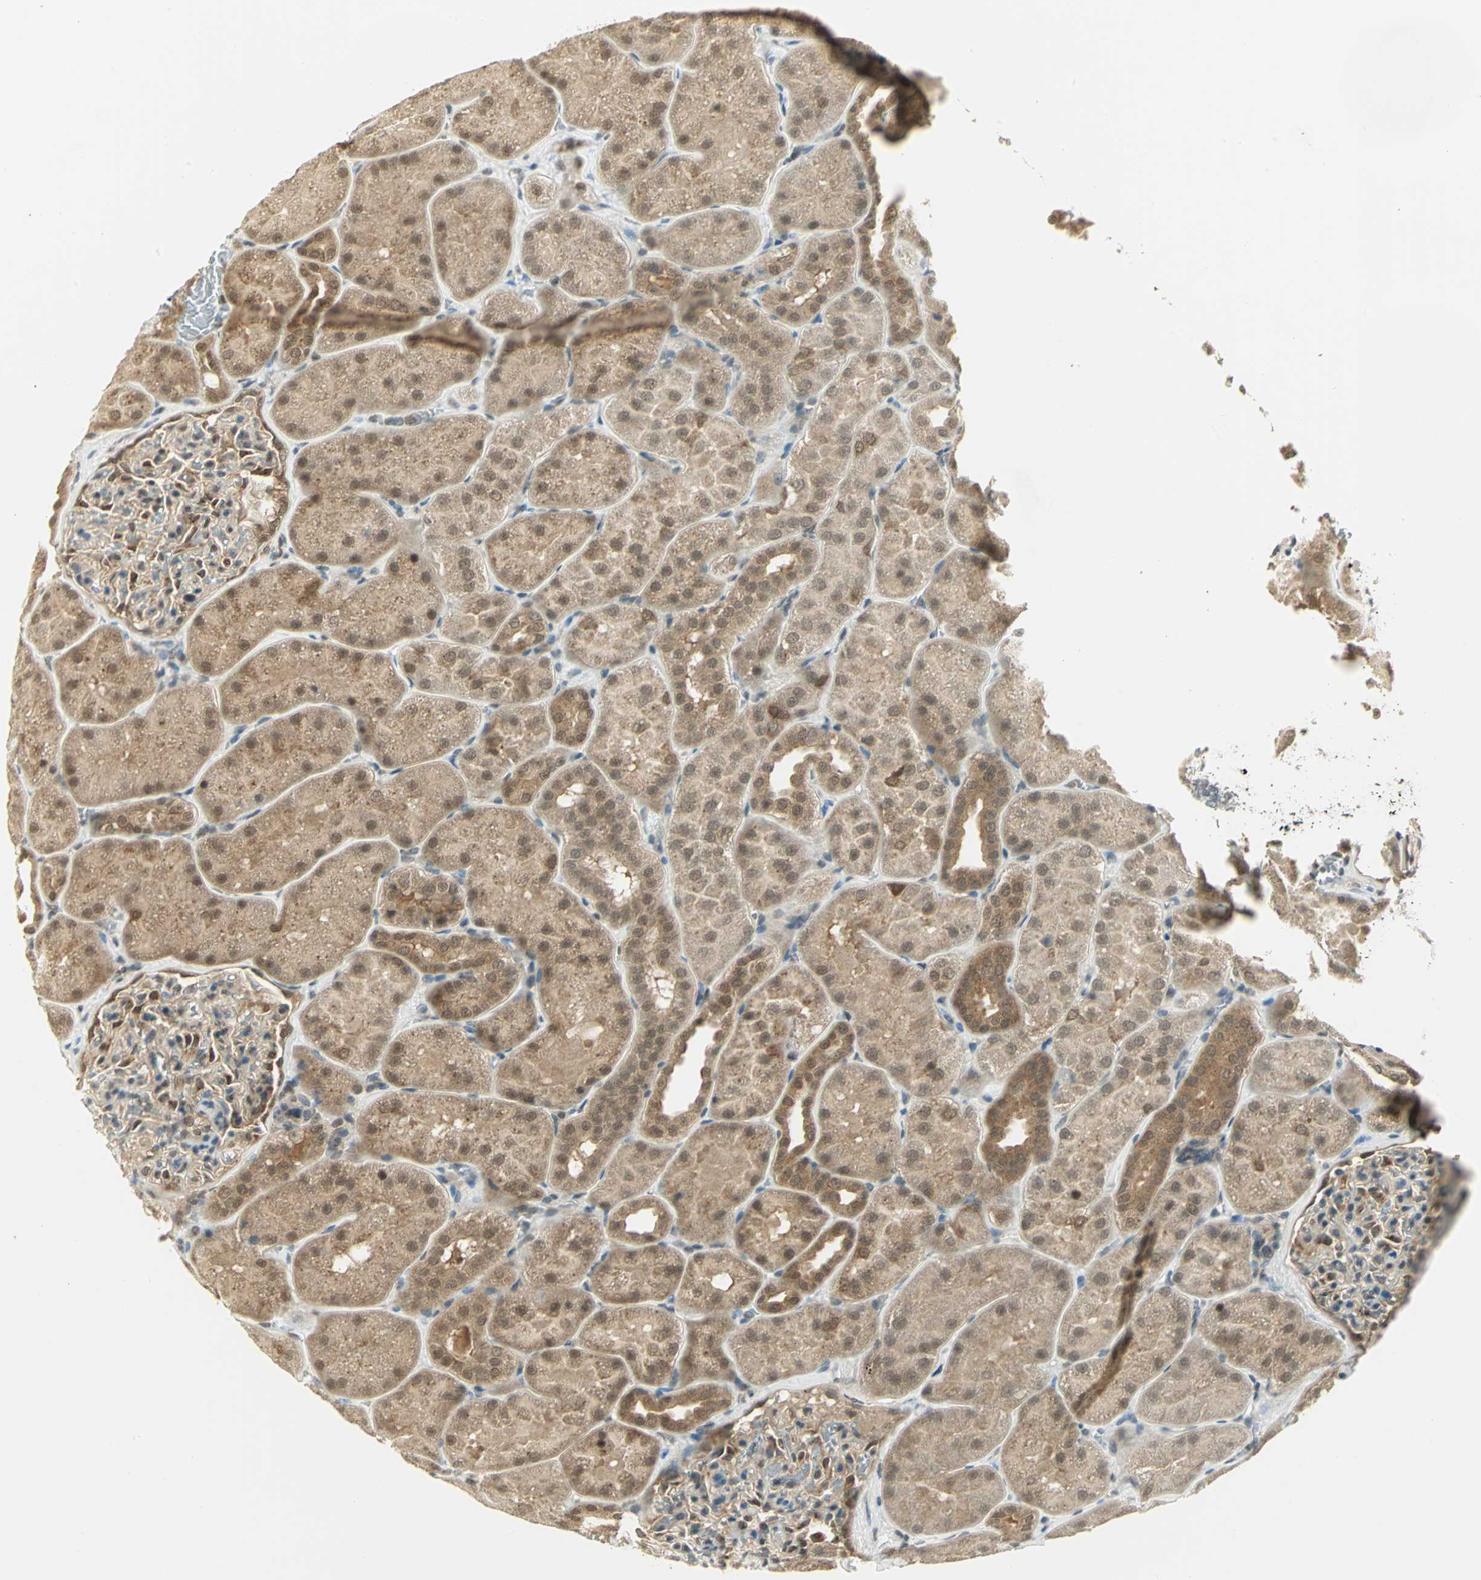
{"staining": {"intensity": "moderate", "quantity": ">75%", "location": "cytoplasmic/membranous"}, "tissue": "kidney", "cell_type": "Cells in glomeruli", "image_type": "normal", "snomed": [{"axis": "morphology", "description": "Normal tissue, NOS"}, {"axis": "topography", "description": "Kidney"}], "caption": "Protein analysis of unremarkable kidney shows moderate cytoplasmic/membranous positivity in approximately >75% of cells in glomeruli.", "gene": "CDC34", "patient": {"sex": "male", "age": 28}}